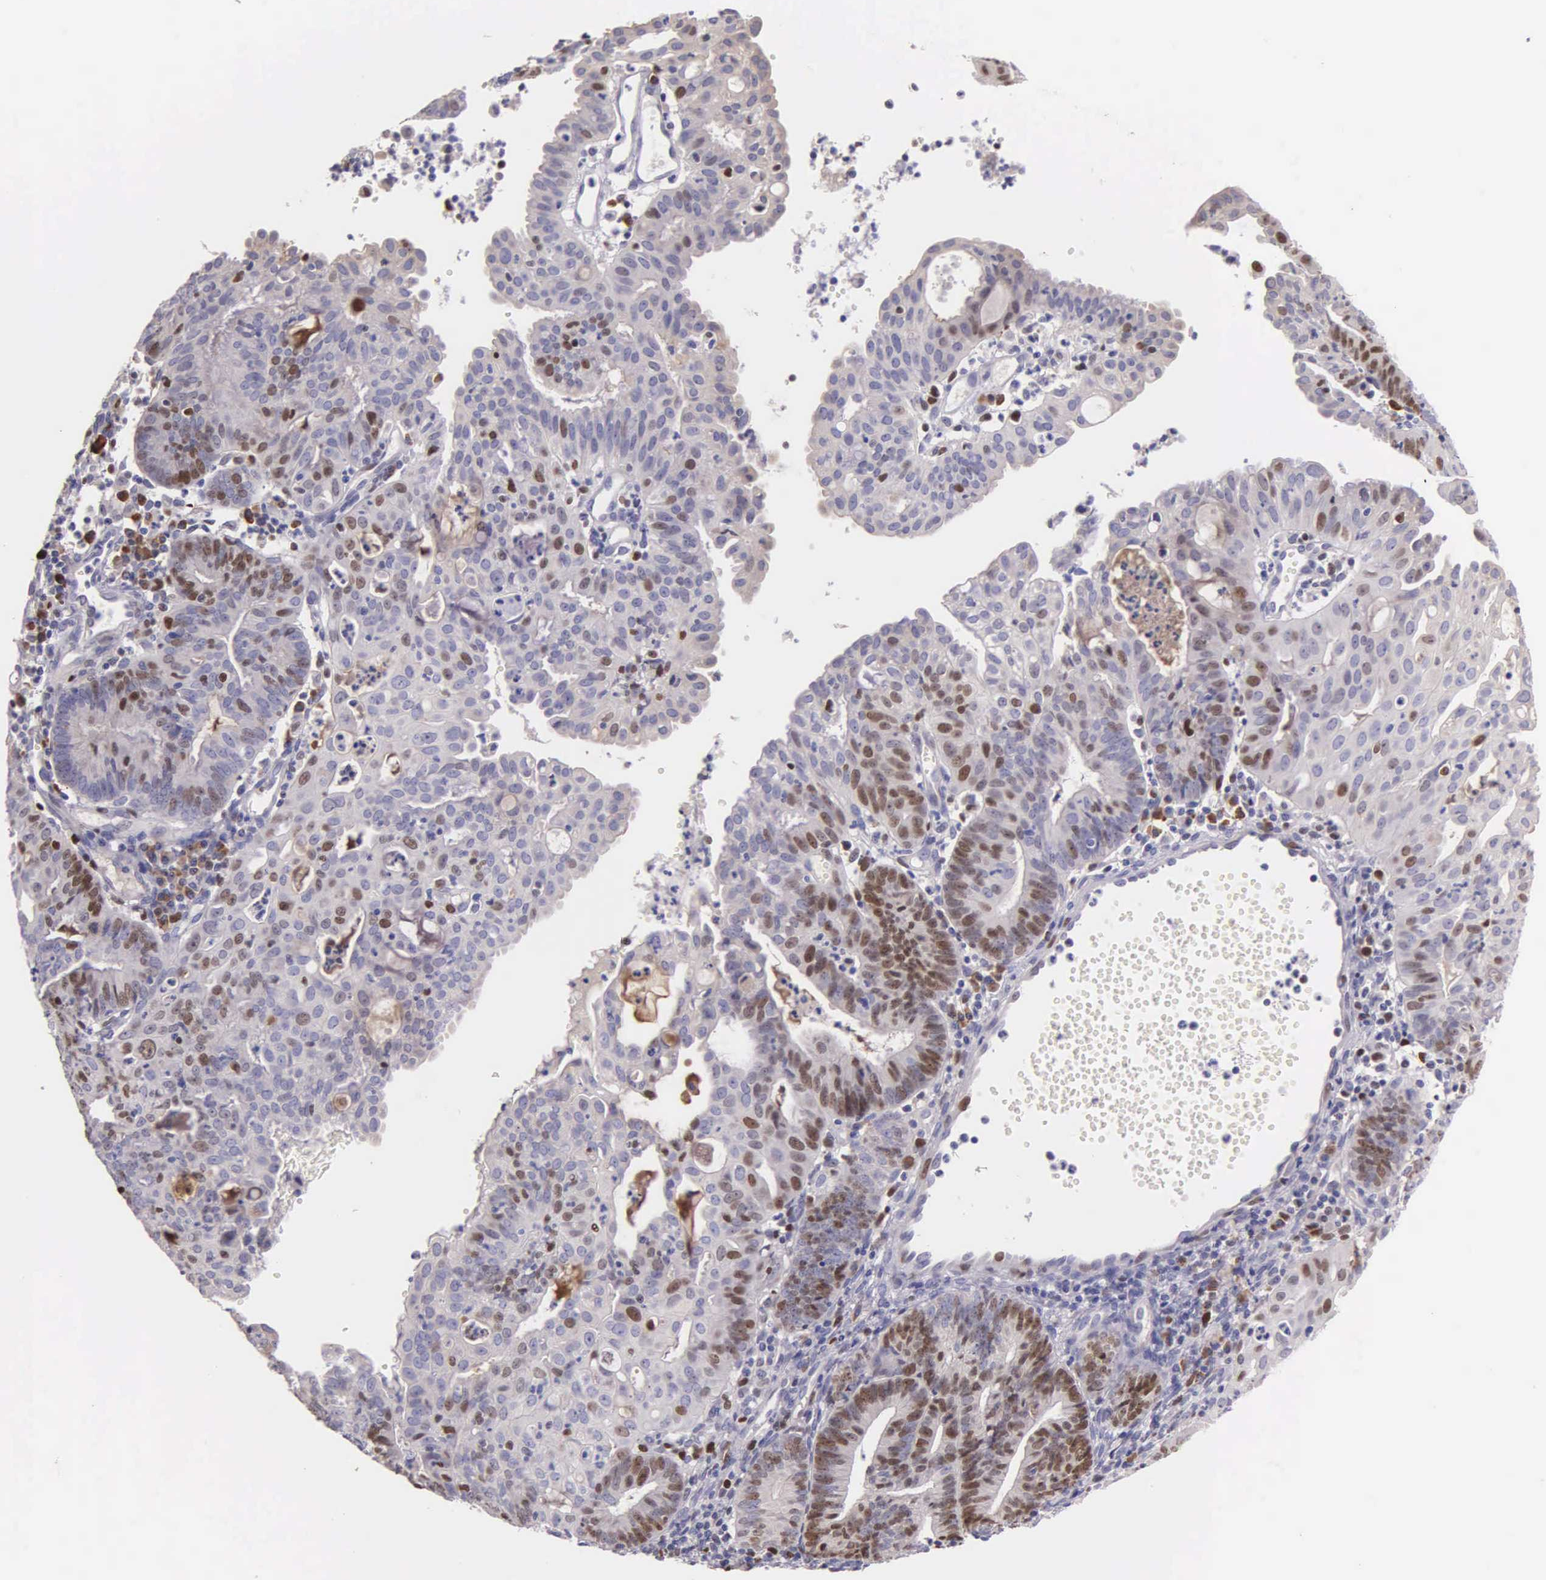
{"staining": {"intensity": "moderate", "quantity": "25%-75%", "location": "nuclear"}, "tissue": "endometrial cancer", "cell_type": "Tumor cells", "image_type": "cancer", "snomed": [{"axis": "morphology", "description": "Adenocarcinoma, NOS"}, {"axis": "topography", "description": "Endometrium"}], "caption": "Tumor cells reveal moderate nuclear staining in about 25%-75% of cells in adenocarcinoma (endometrial).", "gene": "MCM5", "patient": {"sex": "female", "age": 60}}